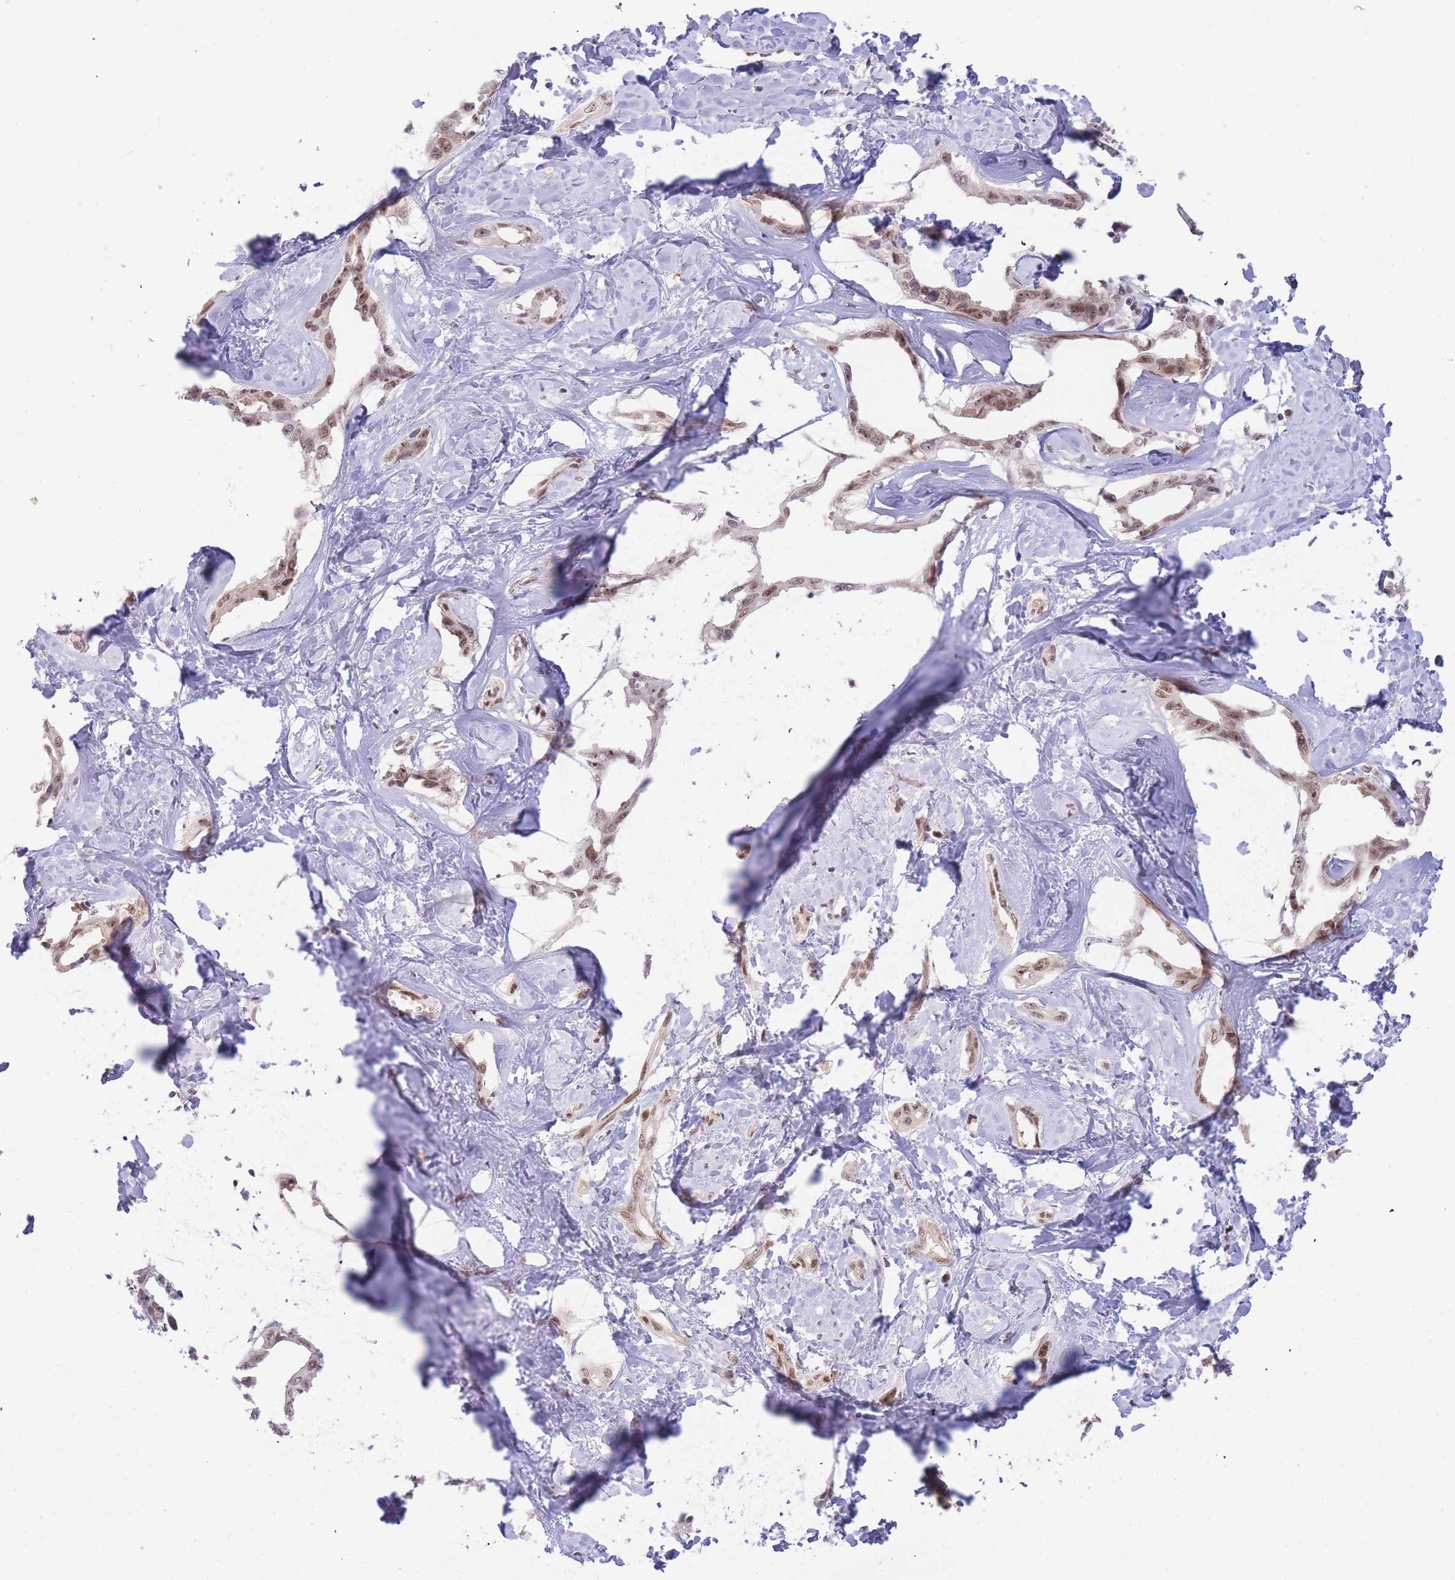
{"staining": {"intensity": "moderate", "quantity": ">75%", "location": "nuclear"}, "tissue": "liver cancer", "cell_type": "Tumor cells", "image_type": "cancer", "snomed": [{"axis": "morphology", "description": "Cholangiocarcinoma"}, {"axis": "topography", "description": "Liver"}], "caption": "A histopathology image of liver cancer stained for a protein demonstrates moderate nuclear brown staining in tumor cells.", "gene": "DEAF1", "patient": {"sex": "male", "age": 59}}